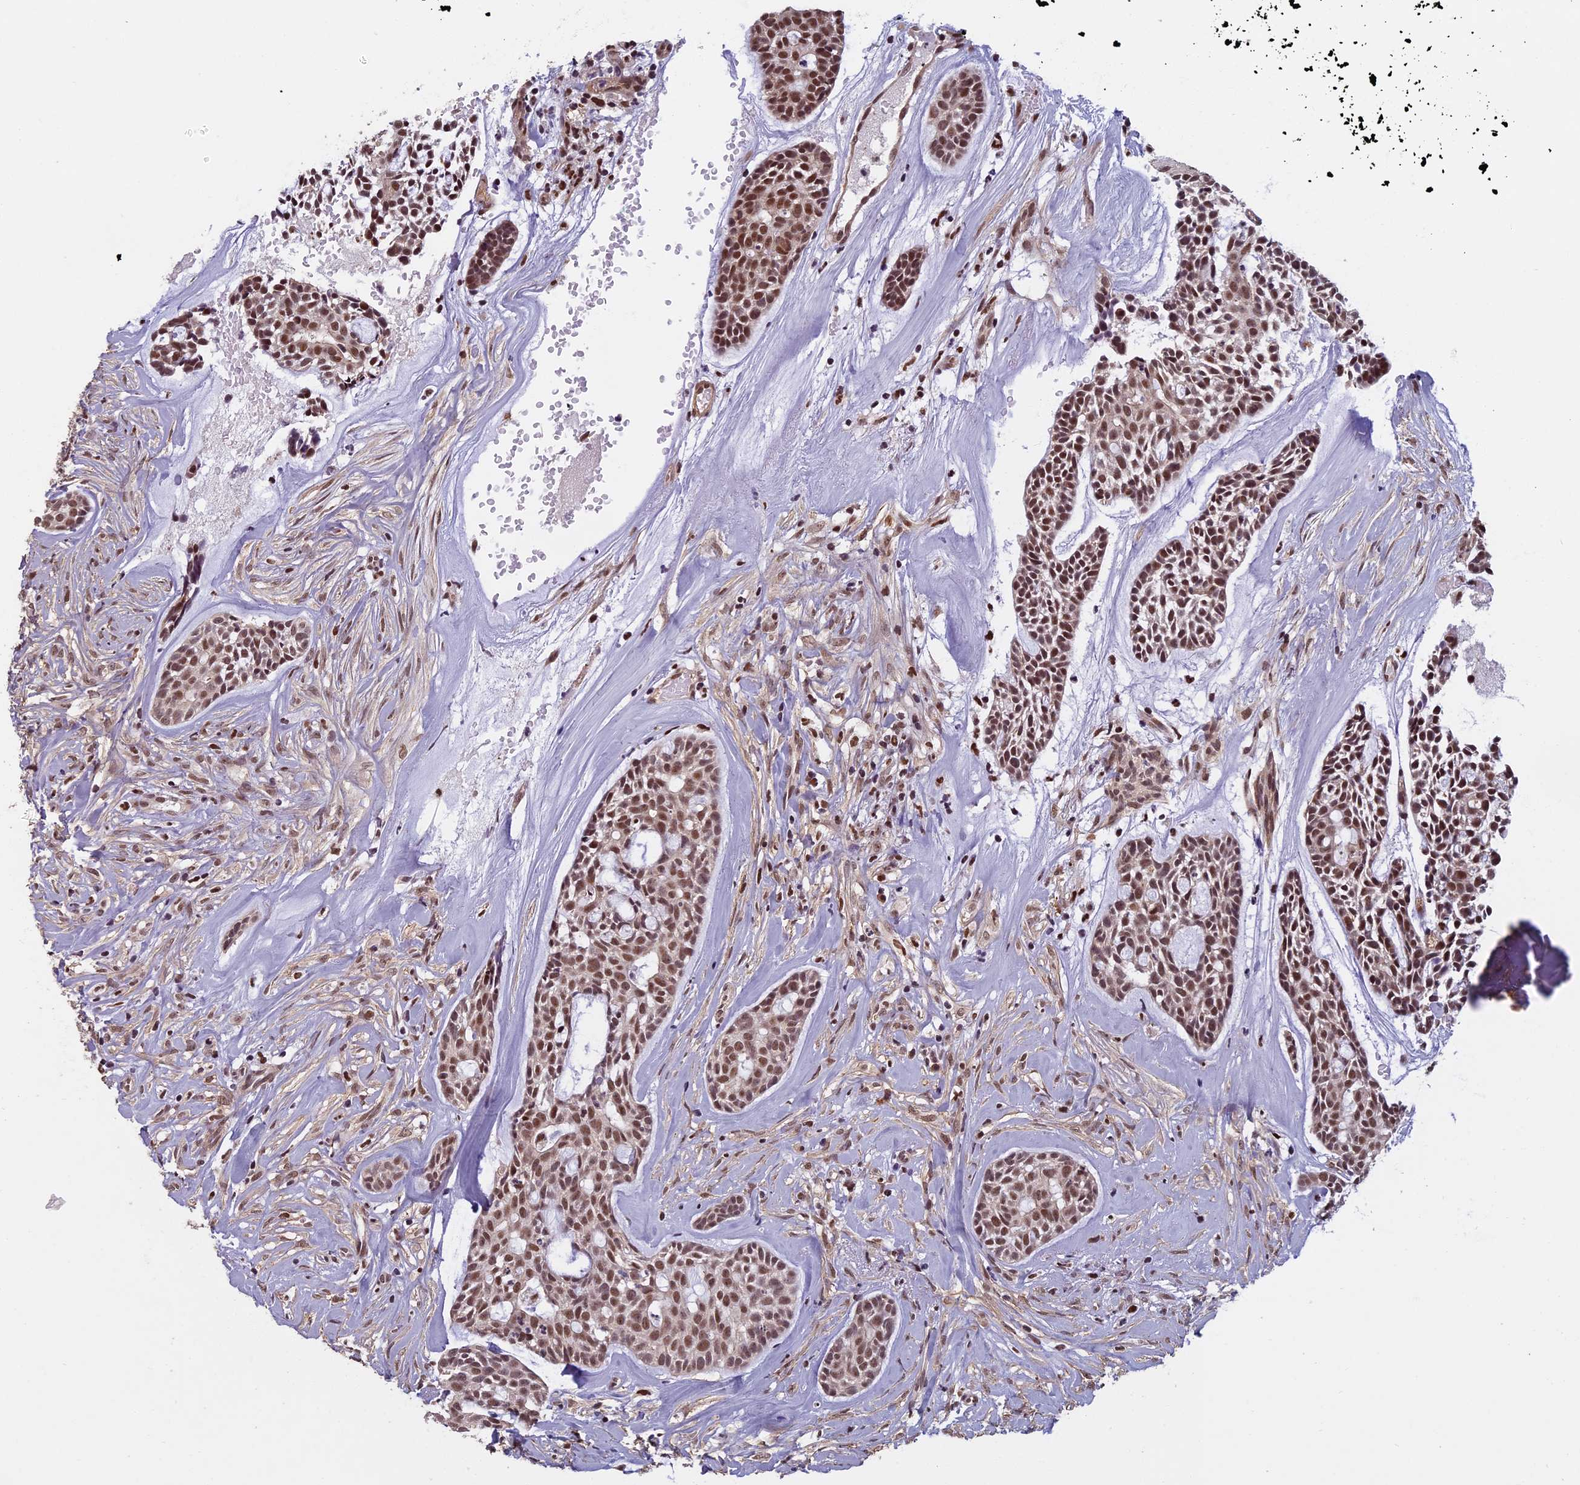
{"staining": {"intensity": "moderate", "quantity": ">75%", "location": "nuclear"}, "tissue": "head and neck cancer", "cell_type": "Tumor cells", "image_type": "cancer", "snomed": [{"axis": "morphology", "description": "Normal tissue, NOS"}, {"axis": "morphology", "description": "Adenocarcinoma, NOS"}, {"axis": "topography", "description": "Subcutis"}, {"axis": "topography", "description": "Nasopharynx"}, {"axis": "topography", "description": "Head-Neck"}], "caption": "Head and neck cancer (adenocarcinoma) was stained to show a protein in brown. There is medium levels of moderate nuclear expression in approximately >75% of tumor cells.", "gene": "MORF4L1", "patient": {"sex": "female", "age": 73}}